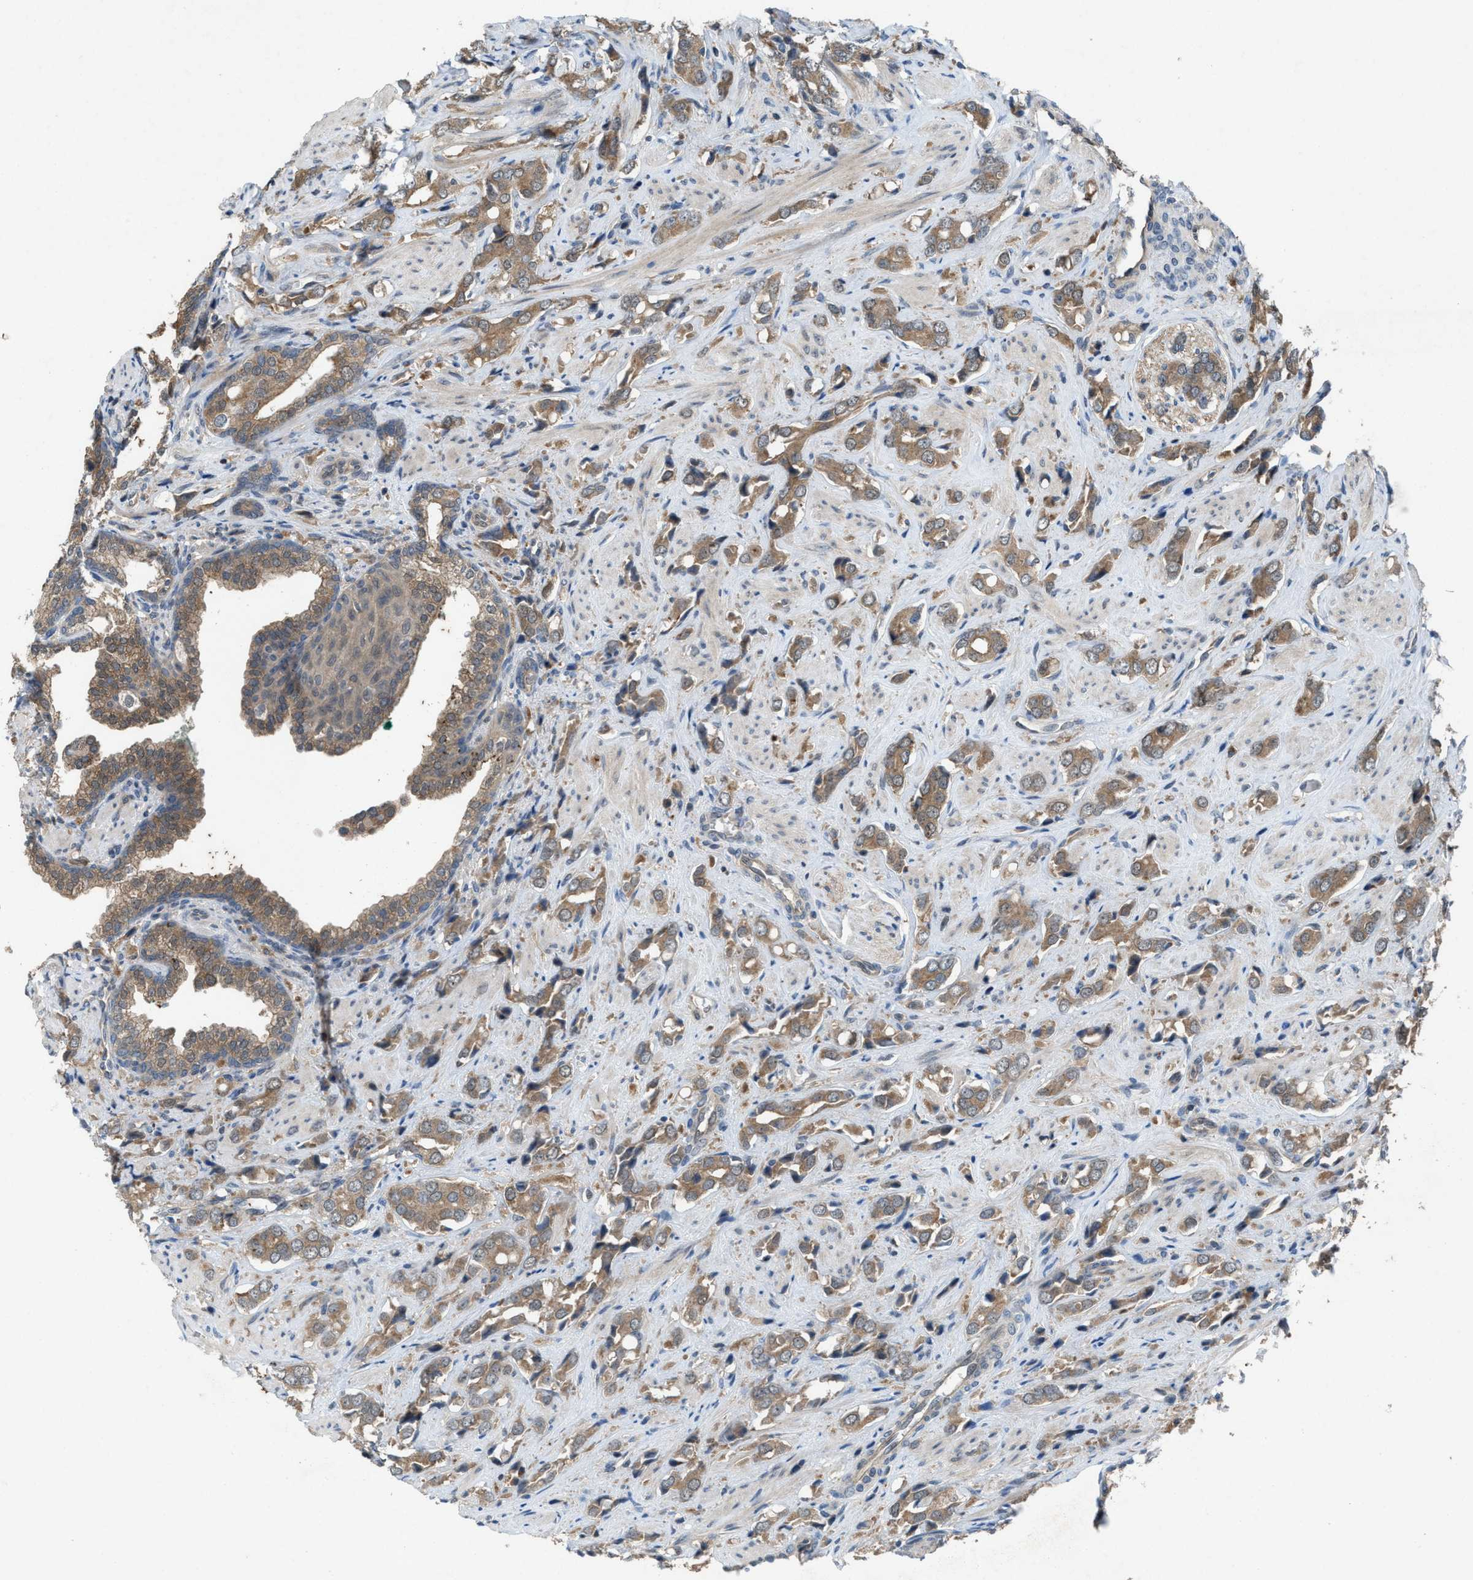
{"staining": {"intensity": "moderate", "quantity": ">75%", "location": "cytoplasmic/membranous"}, "tissue": "prostate cancer", "cell_type": "Tumor cells", "image_type": "cancer", "snomed": [{"axis": "morphology", "description": "Adenocarcinoma, High grade"}, {"axis": "topography", "description": "Prostate"}], "caption": "Adenocarcinoma (high-grade) (prostate) stained for a protein demonstrates moderate cytoplasmic/membranous positivity in tumor cells. (brown staining indicates protein expression, while blue staining denotes nuclei).", "gene": "PLAA", "patient": {"sex": "male", "age": 52}}